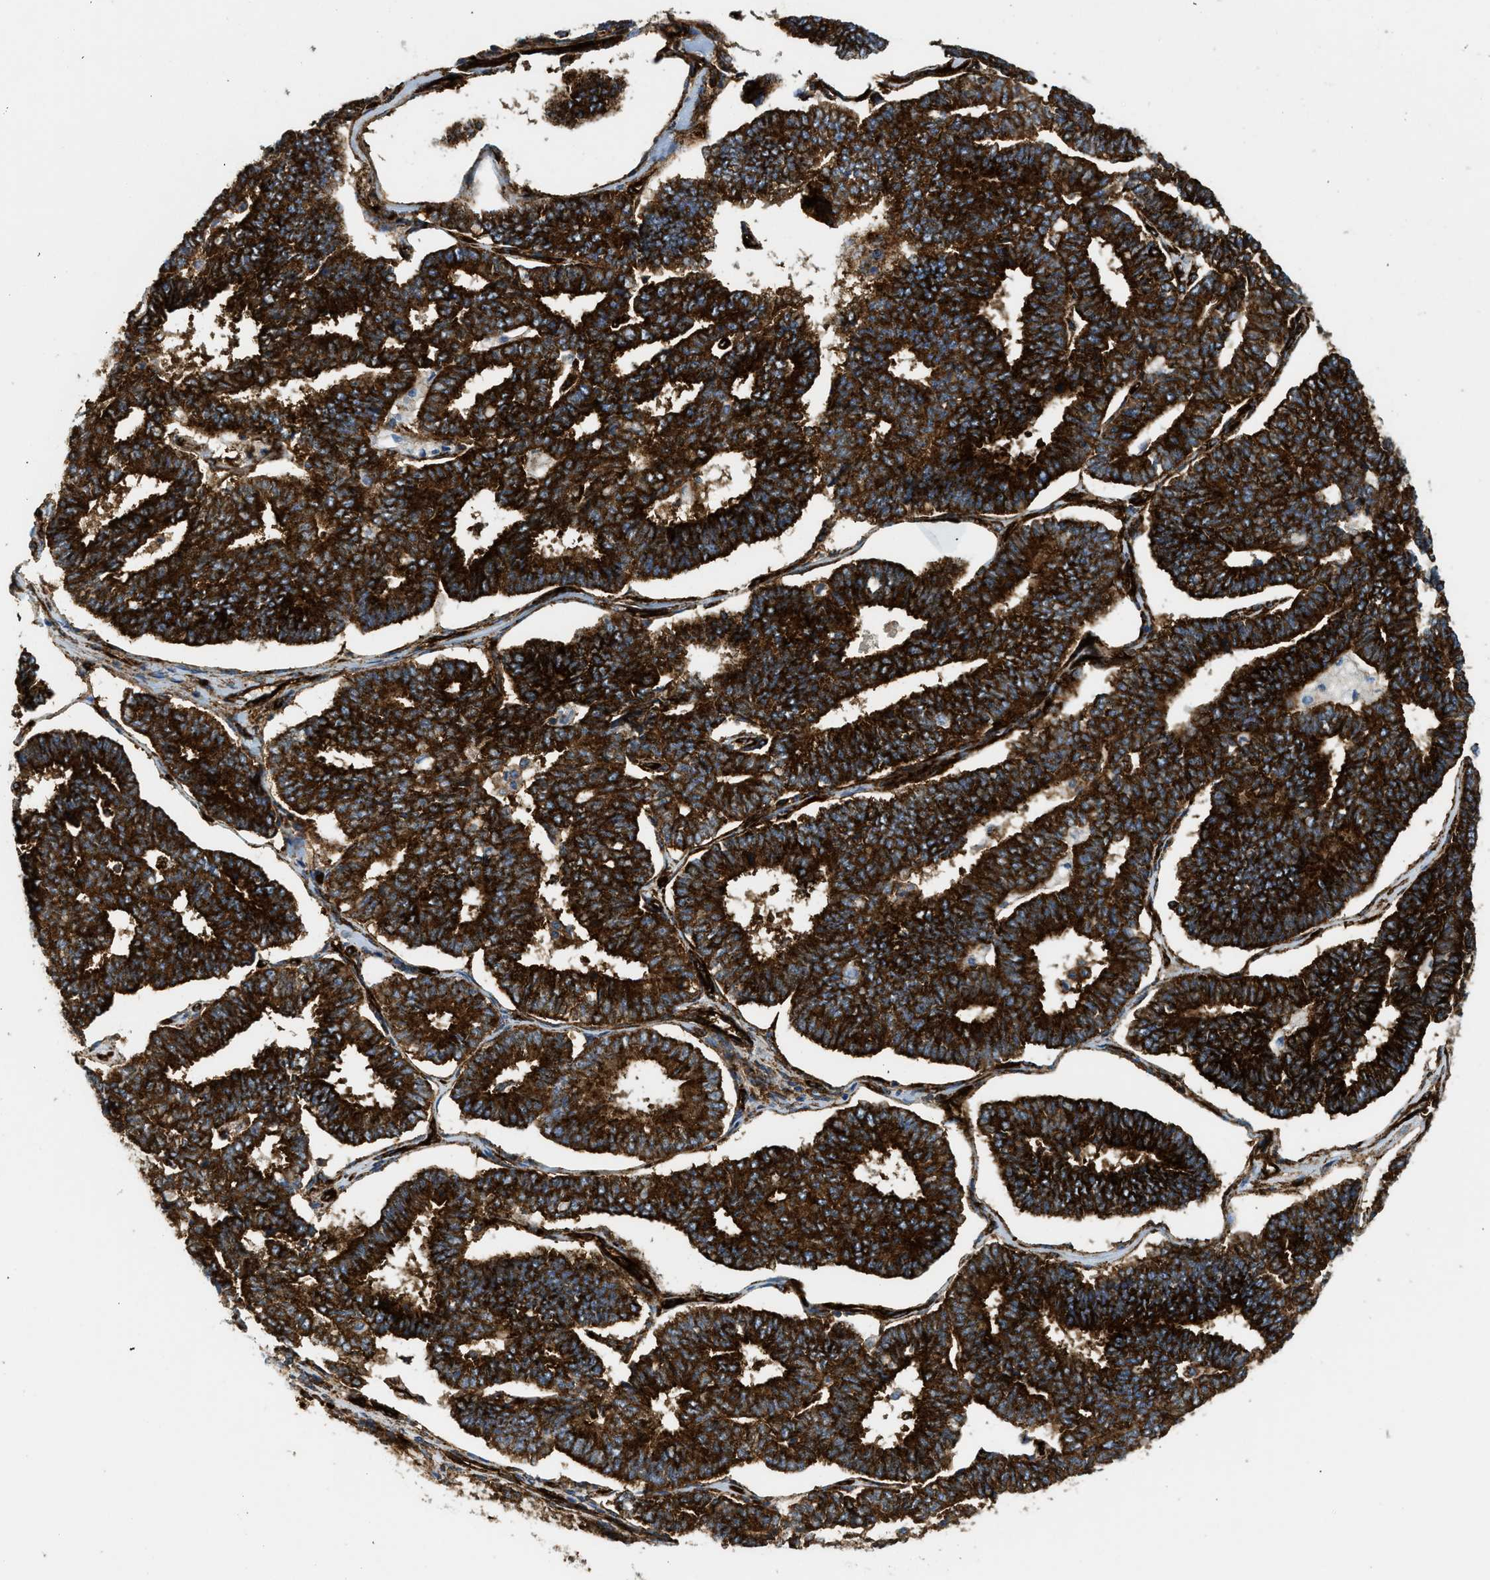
{"staining": {"intensity": "strong", "quantity": ">75%", "location": "cytoplasmic/membranous"}, "tissue": "endometrial cancer", "cell_type": "Tumor cells", "image_type": "cancer", "snomed": [{"axis": "morphology", "description": "Adenocarcinoma, NOS"}, {"axis": "topography", "description": "Endometrium"}], "caption": "Immunohistochemistry (IHC) staining of endometrial cancer, which demonstrates high levels of strong cytoplasmic/membranous expression in about >75% of tumor cells indicating strong cytoplasmic/membranous protein expression. The staining was performed using DAB (3,3'-diaminobenzidine) (brown) for protein detection and nuclei were counterstained in hematoxylin (blue).", "gene": "HIP1", "patient": {"sex": "female", "age": 70}}